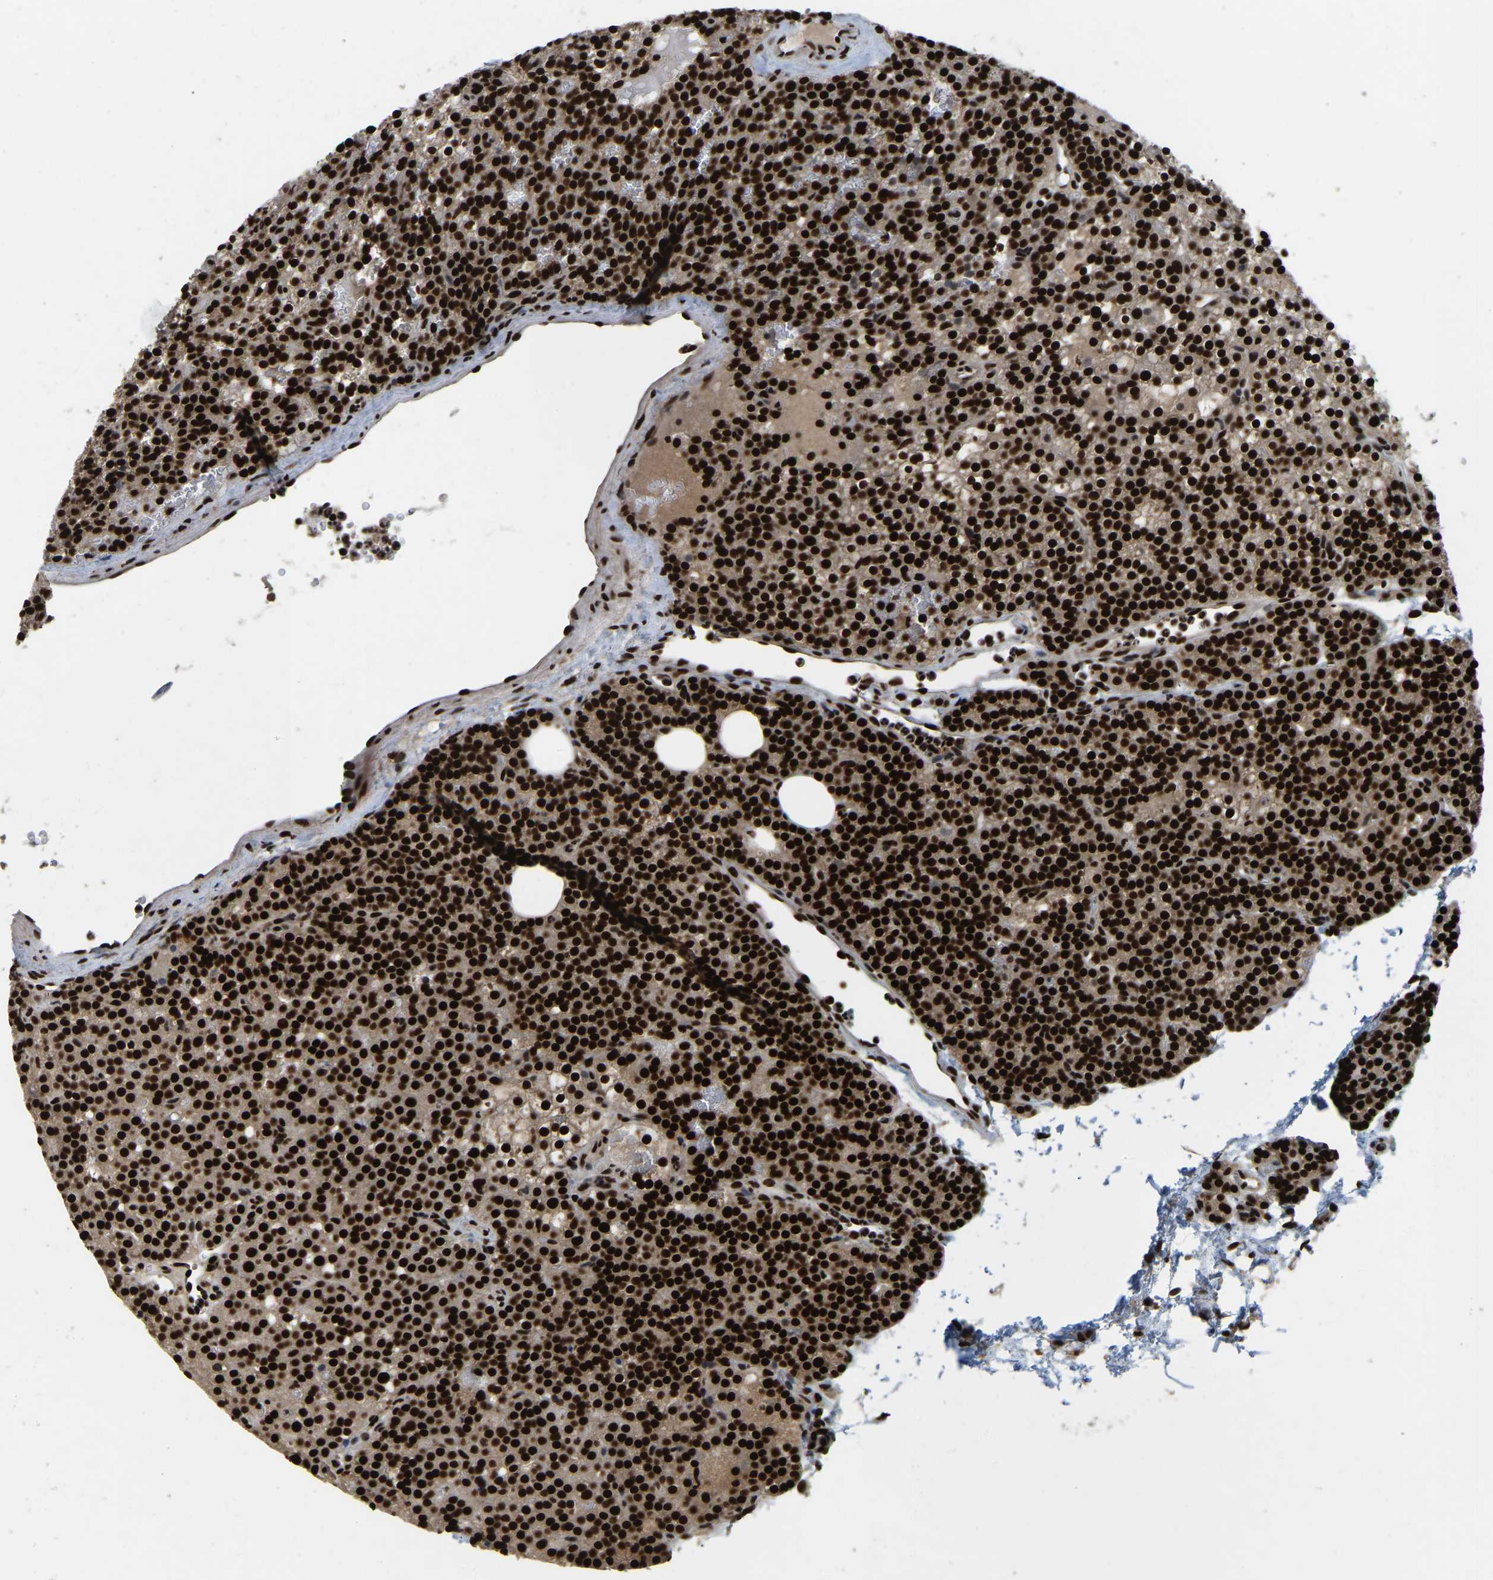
{"staining": {"intensity": "strong", "quantity": ">75%", "location": "nuclear"}, "tissue": "parathyroid gland", "cell_type": "Glandular cells", "image_type": "normal", "snomed": [{"axis": "morphology", "description": "Normal tissue, NOS"}, {"axis": "morphology", "description": "Adenoma, NOS"}, {"axis": "topography", "description": "Parathyroid gland"}], "caption": "DAB immunohistochemical staining of normal human parathyroid gland shows strong nuclear protein expression in approximately >75% of glandular cells.", "gene": "TBL1XR1", "patient": {"sex": "female", "age": 74}}